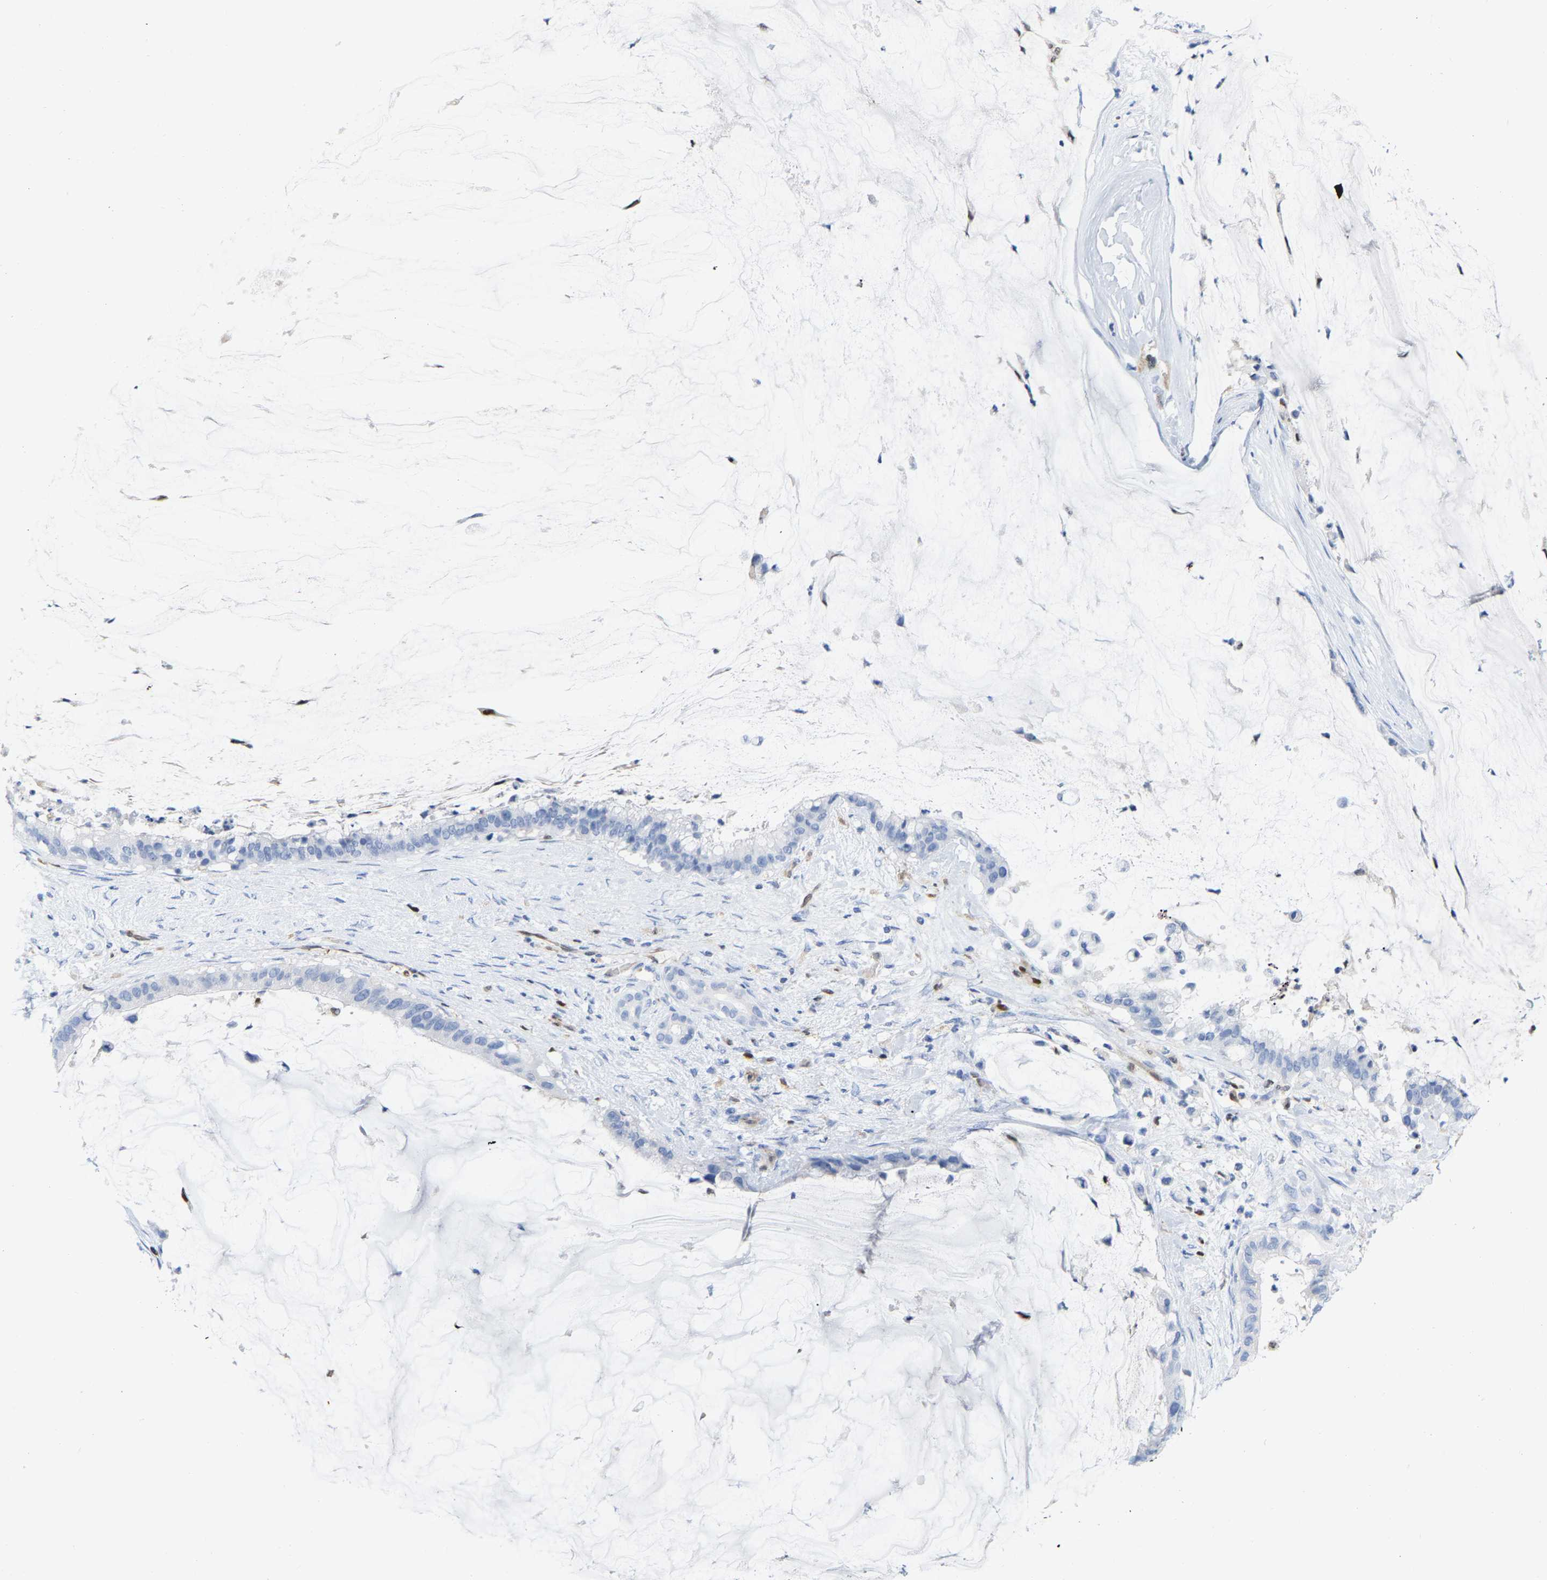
{"staining": {"intensity": "negative", "quantity": "none", "location": "none"}, "tissue": "pancreatic cancer", "cell_type": "Tumor cells", "image_type": "cancer", "snomed": [{"axis": "morphology", "description": "Adenocarcinoma, NOS"}, {"axis": "topography", "description": "Pancreas"}], "caption": "Immunohistochemistry photomicrograph of human pancreatic cancer stained for a protein (brown), which demonstrates no staining in tumor cells.", "gene": "GIMAP4", "patient": {"sex": "male", "age": 41}}